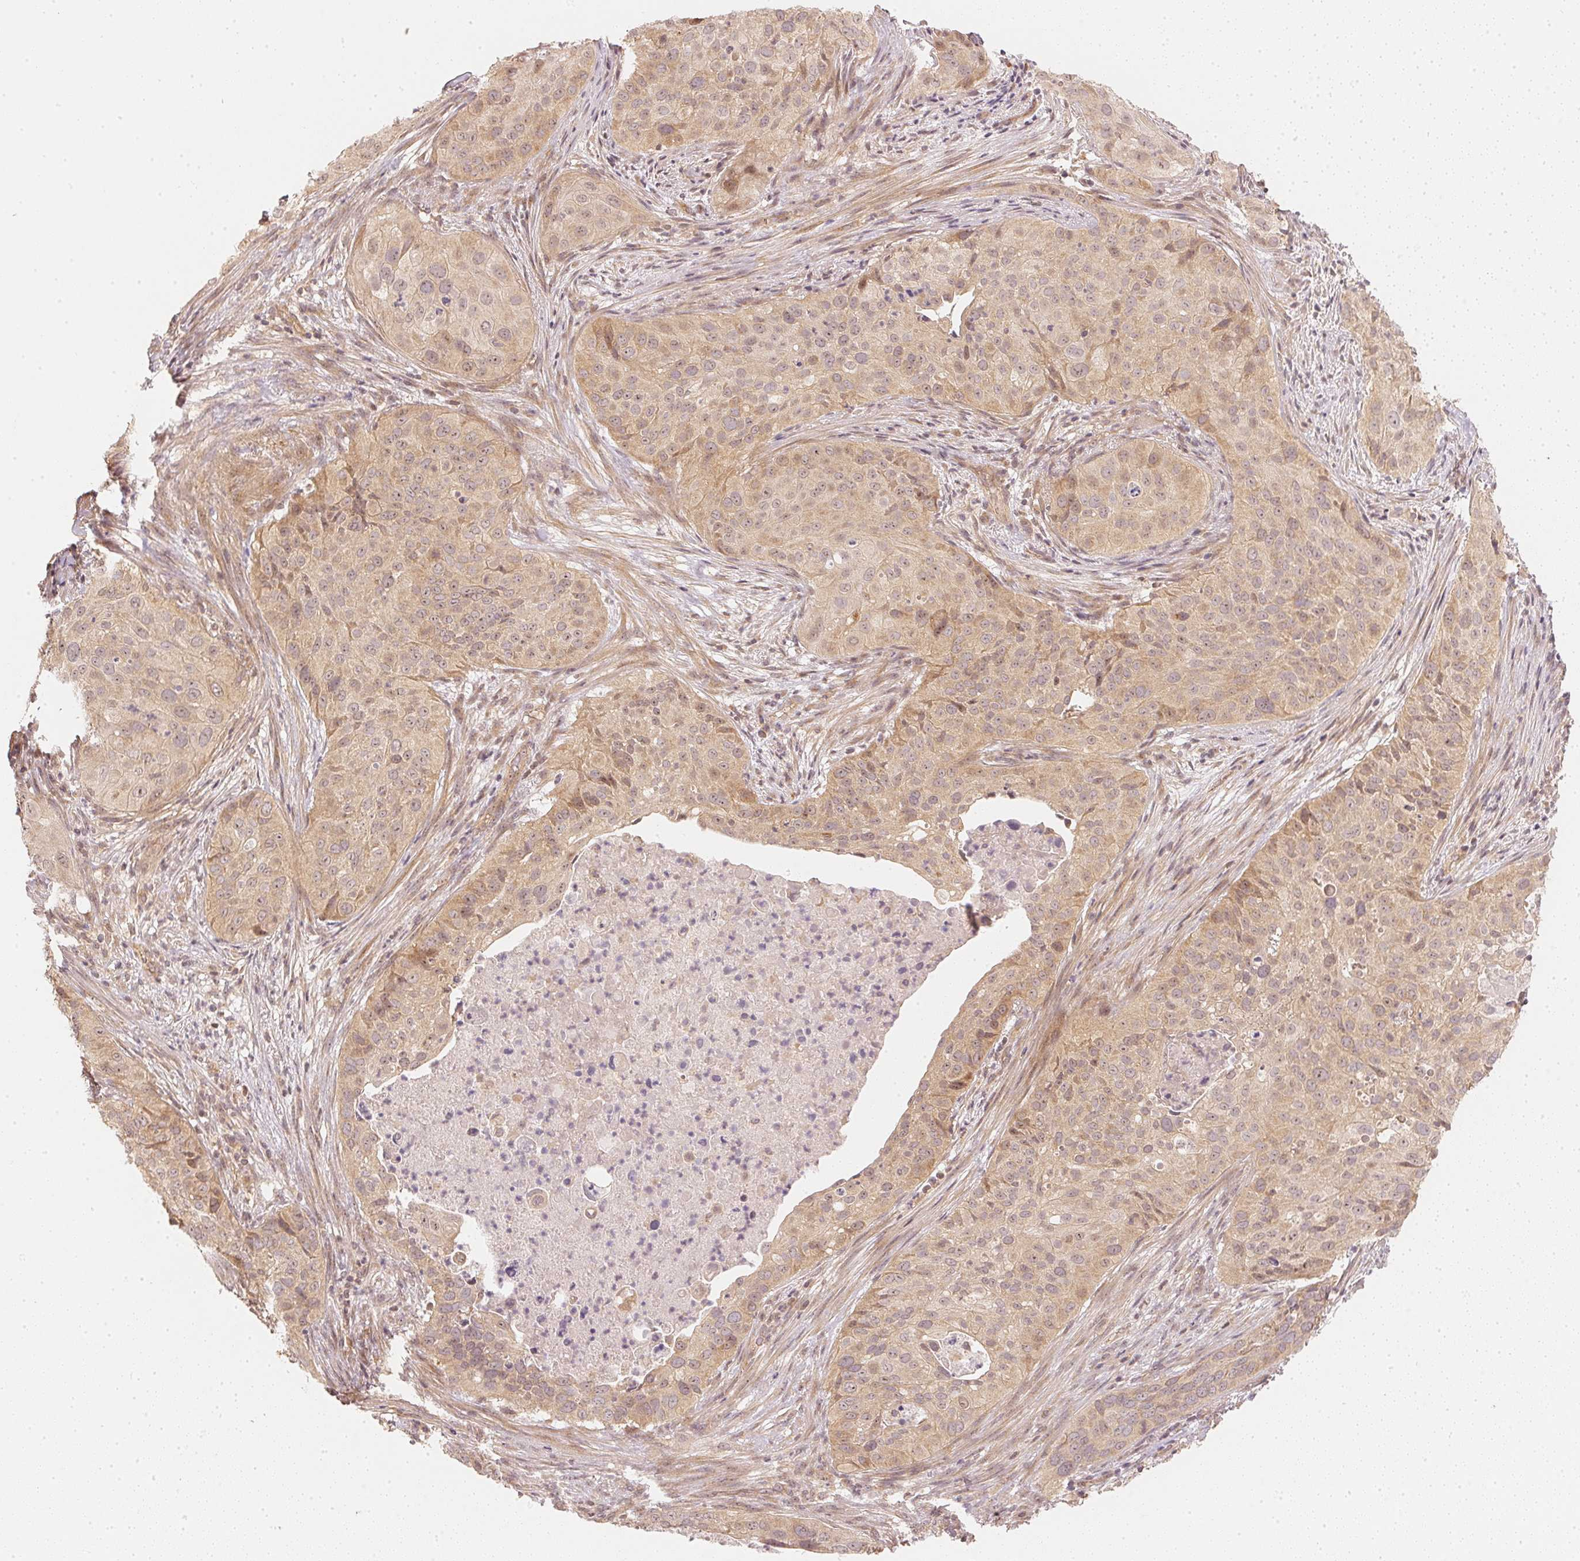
{"staining": {"intensity": "weak", "quantity": ">75%", "location": "cytoplasmic/membranous,nuclear"}, "tissue": "cervical cancer", "cell_type": "Tumor cells", "image_type": "cancer", "snomed": [{"axis": "morphology", "description": "Squamous cell carcinoma, NOS"}, {"axis": "topography", "description": "Cervix"}], "caption": "The photomicrograph displays immunohistochemical staining of cervical squamous cell carcinoma. There is weak cytoplasmic/membranous and nuclear positivity is appreciated in approximately >75% of tumor cells.", "gene": "WDR54", "patient": {"sex": "female", "age": 38}}